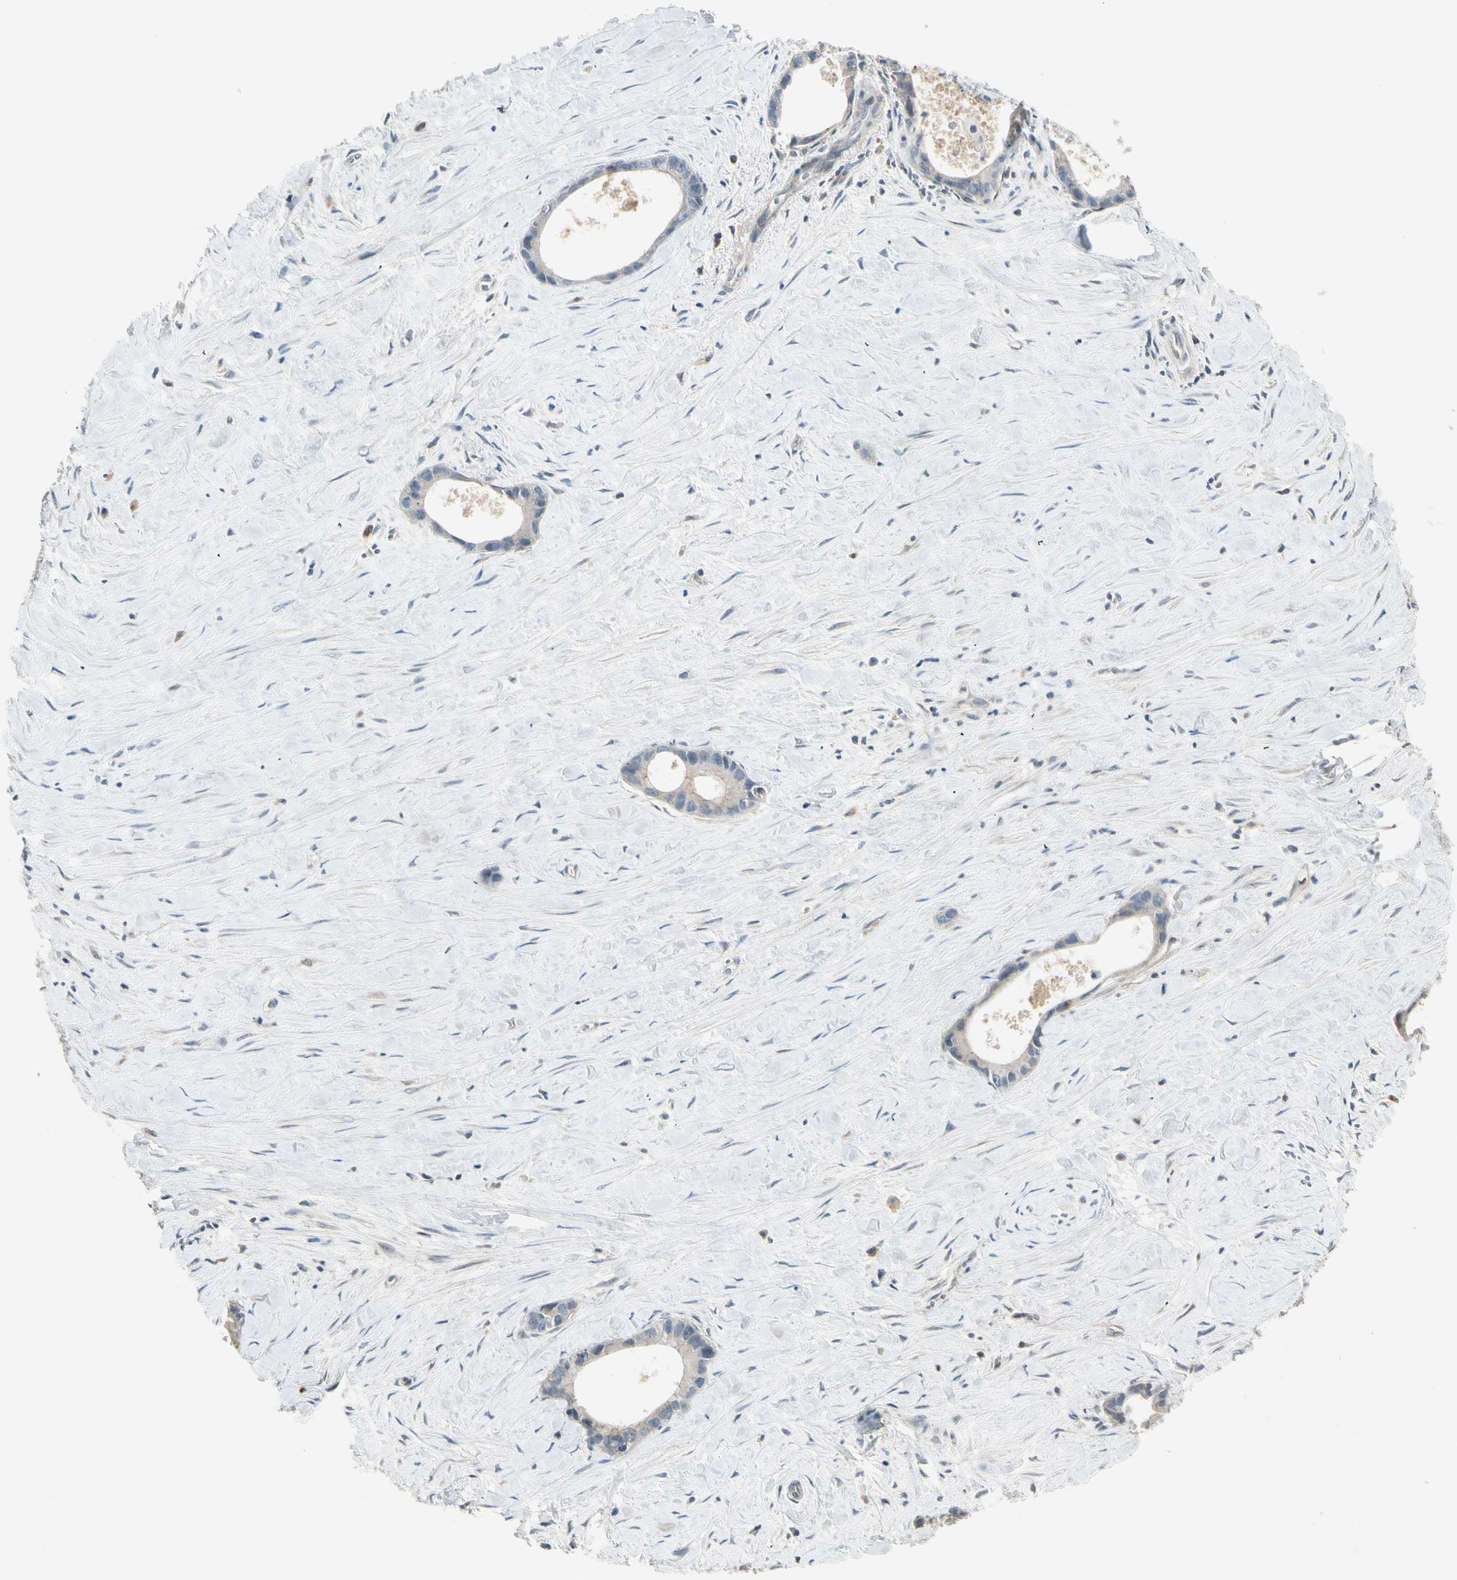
{"staining": {"intensity": "negative", "quantity": "none", "location": "none"}, "tissue": "liver cancer", "cell_type": "Tumor cells", "image_type": "cancer", "snomed": [{"axis": "morphology", "description": "Cholangiocarcinoma"}, {"axis": "topography", "description": "Liver"}], "caption": "This is a photomicrograph of immunohistochemistry (IHC) staining of cholangiocarcinoma (liver), which shows no staining in tumor cells. The staining is performed using DAB (3,3'-diaminobenzidine) brown chromogen with nuclei counter-stained in using hematoxylin.", "gene": "ICAM5", "patient": {"sex": "female", "age": 55}}